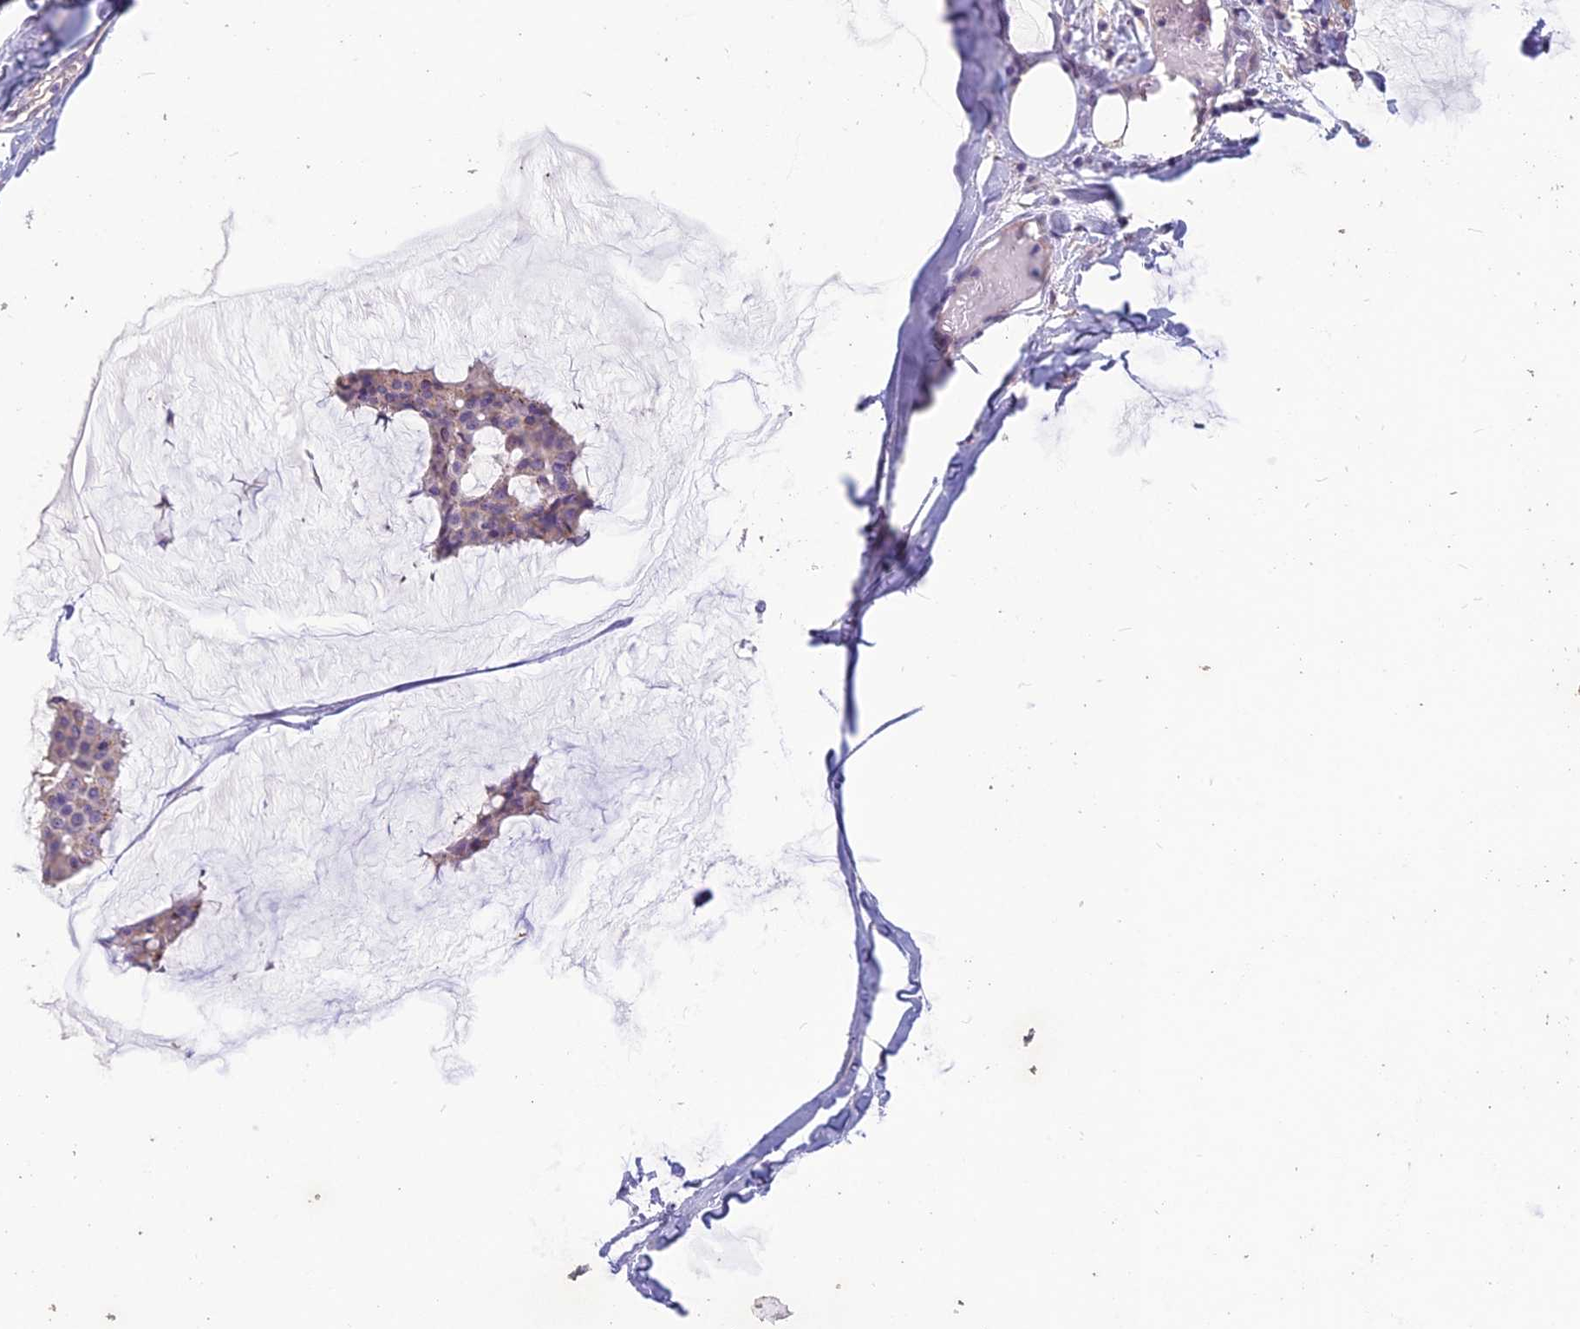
{"staining": {"intensity": "weak", "quantity": "<25%", "location": "cytoplasmic/membranous"}, "tissue": "breast cancer", "cell_type": "Tumor cells", "image_type": "cancer", "snomed": [{"axis": "morphology", "description": "Duct carcinoma"}, {"axis": "topography", "description": "Breast"}], "caption": "An image of infiltrating ductal carcinoma (breast) stained for a protein shows no brown staining in tumor cells.", "gene": "CEACAM16", "patient": {"sex": "female", "age": 93}}